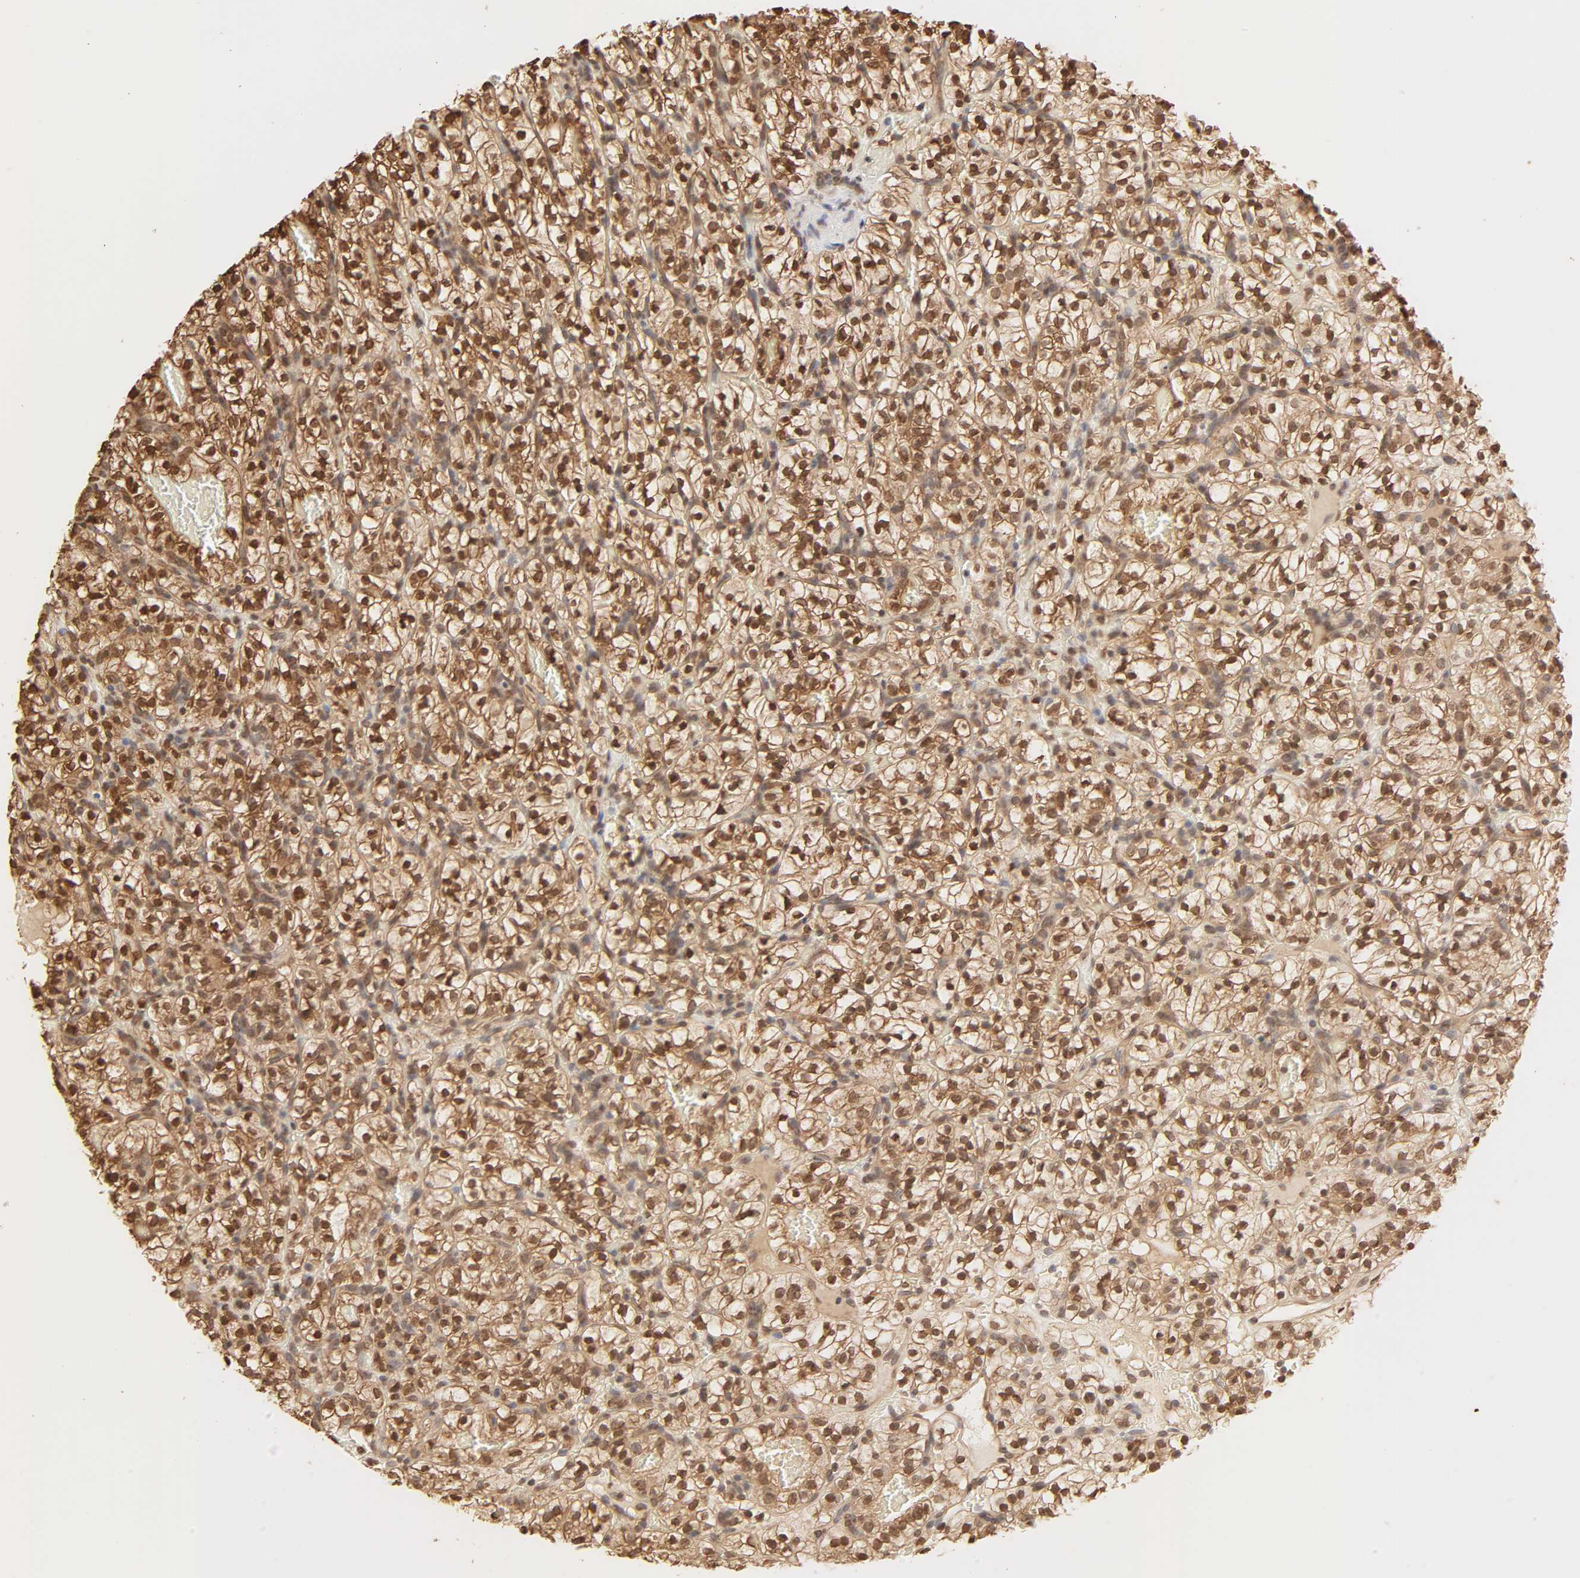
{"staining": {"intensity": "strong", "quantity": ">75%", "location": "cytoplasmic/membranous,nuclear"}, "tissue": "renal cancer", "cell_type": "Tumor cells", "image_type": "cancer", "snomed": [{"axis": "morphology", "description": "Adenocarcinoma, NOS"}, {"axis": "topography", "description": "Kidney"}], "caption": "The histopathology image reveals staining of renal cancer, revealing strong cytoplasmic/membranous and nuclear protein staining (brown color) within tumor cells.", "gene": "TBL1X", "patient": {"sex": "female", "age": 57}}